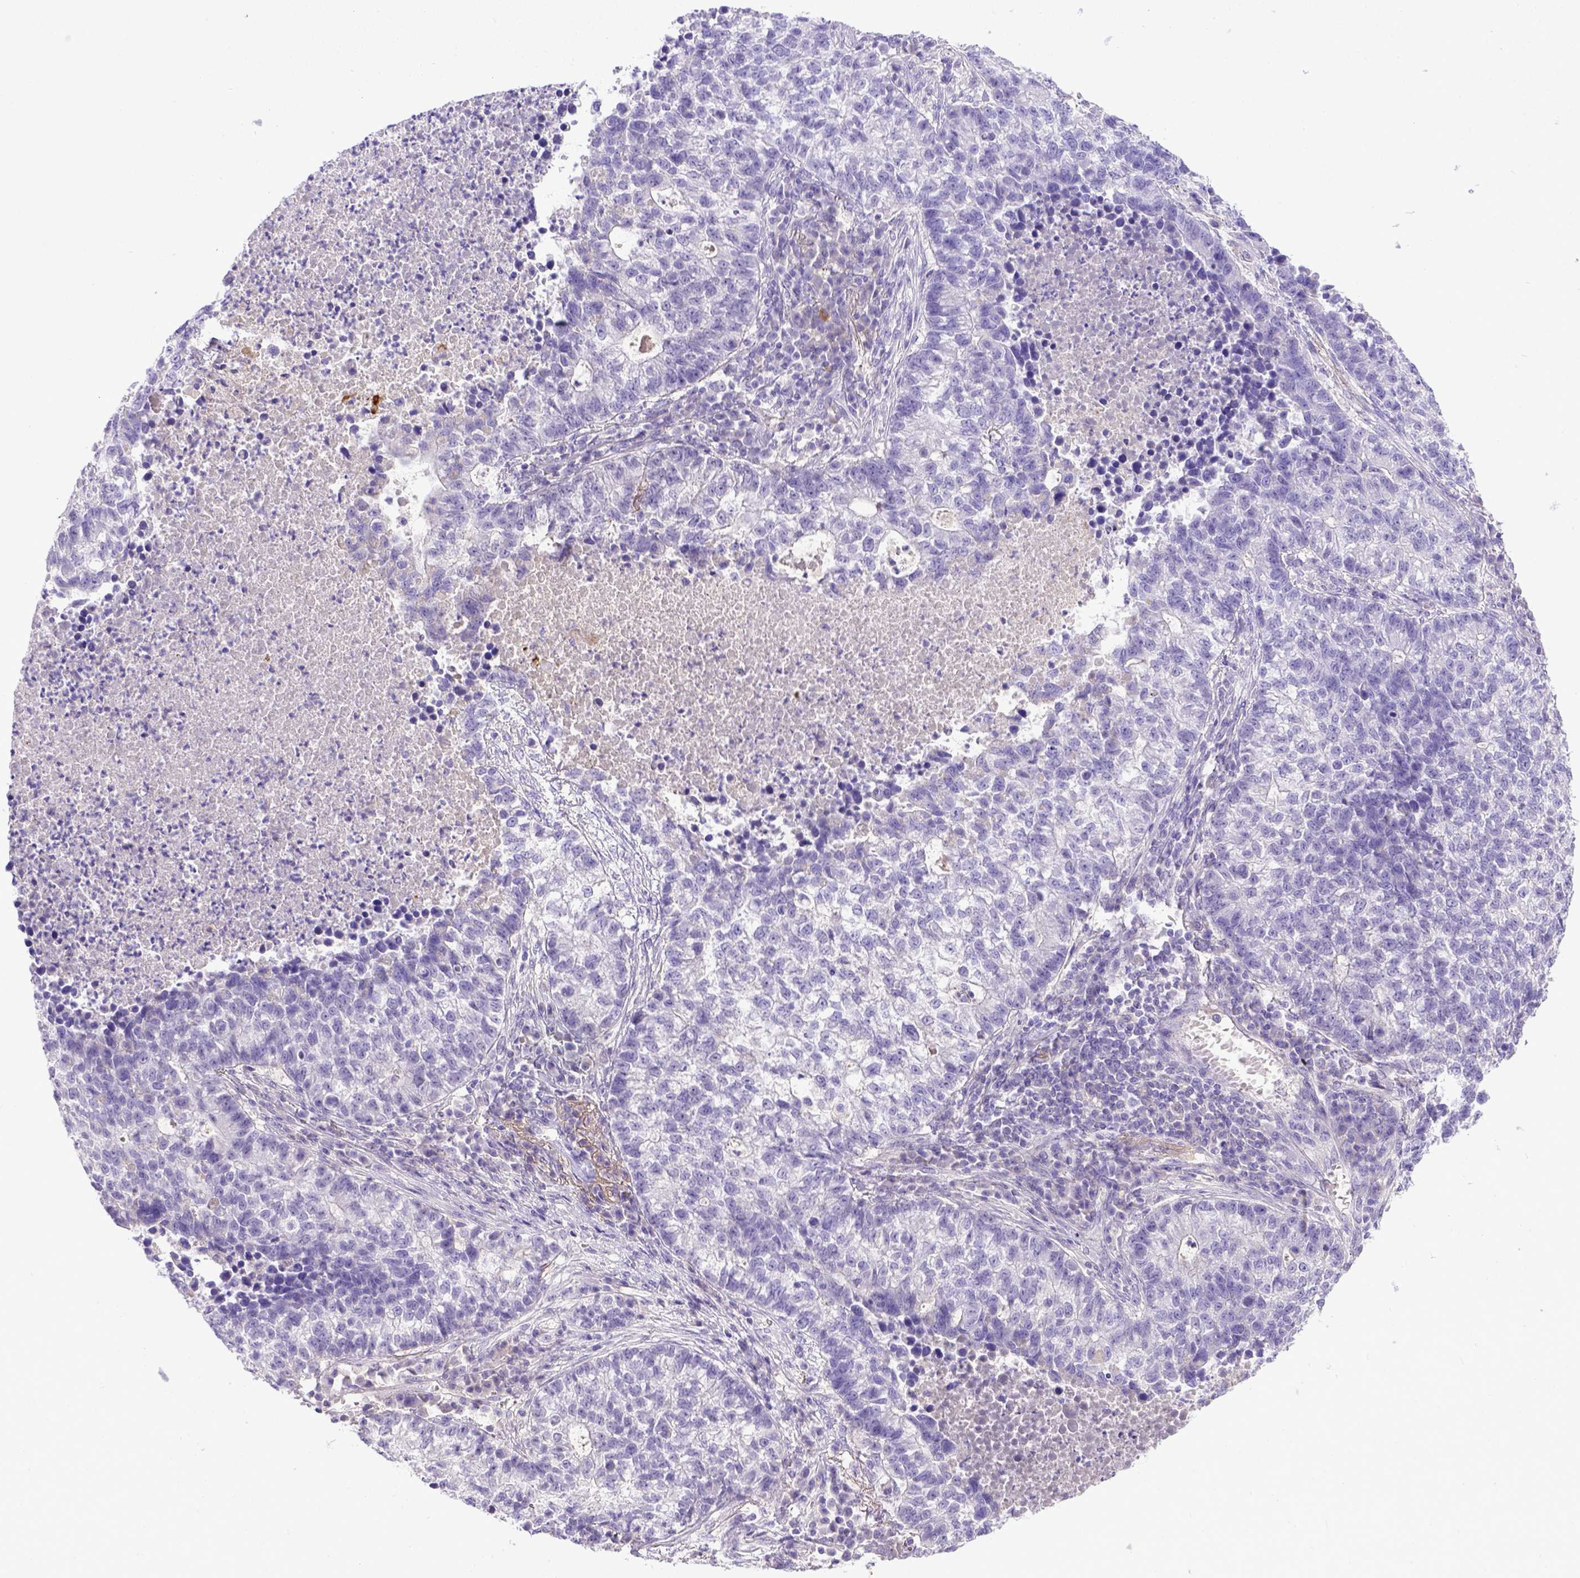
{"staining": {"intensity": "negative", "quantity": "none", "location": "none"}, "tissue": "lung cancer", "cell_type": "Tumor cells", "image_type": "cancer", "snomed": [{"axis": "morphology", "description": "Adenocarcinoma, NOS"}, {"axis": "topography", "description": "Lung"}], "caption": "Protein analysis of adenocarcinoma (lung) shows no significant positivity in tumor cells.", "gene": "BTN1A1", "patient": {"sex": "male", "age": 57}}